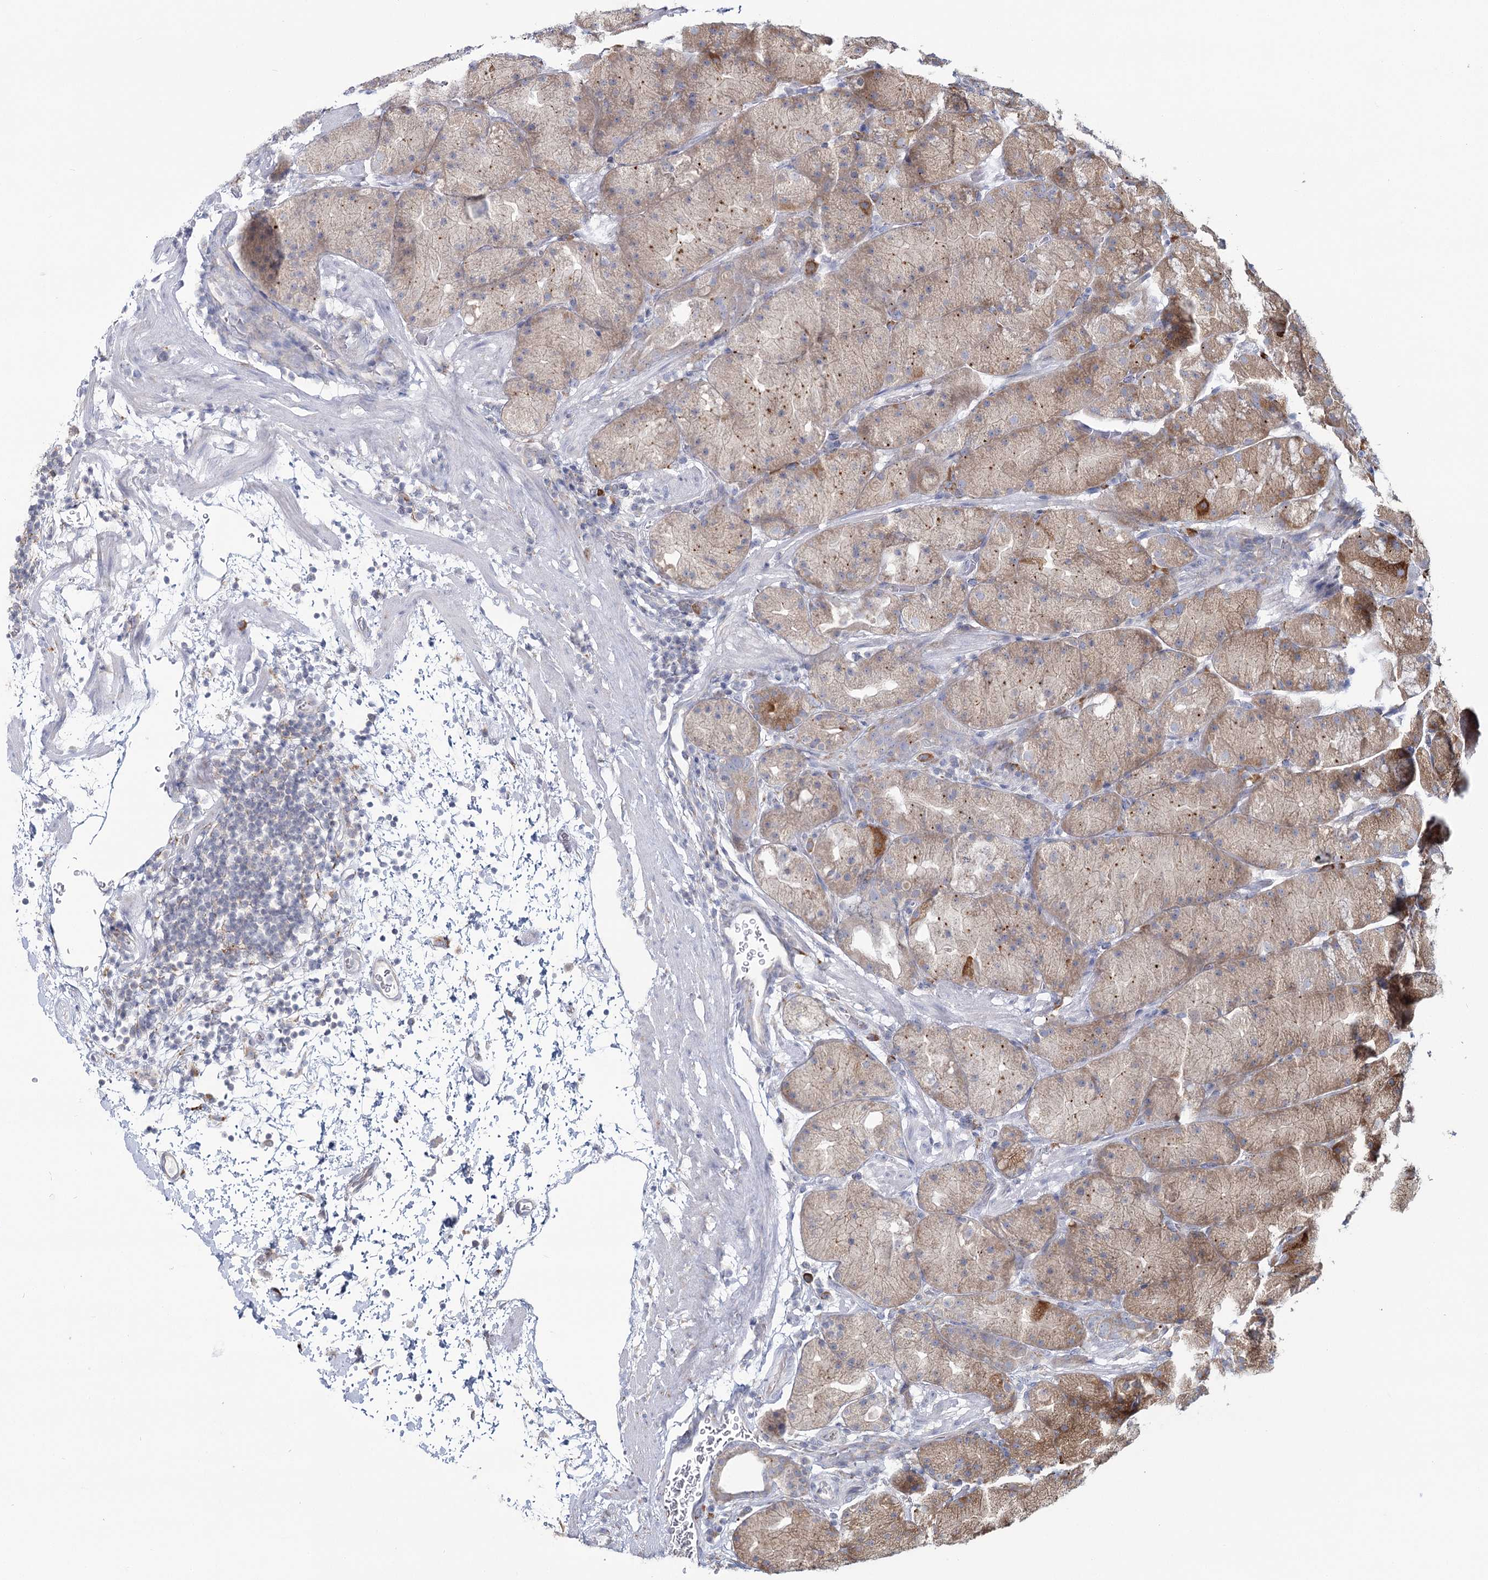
{"staining": {"intensity": "moderate", "quantity": ">75%", "location": "cytoplasmic/membranous"}, "tissue": "stomach", "cell_type": "Glandular cells", "image_type": "normal", "snomed": [{"axis": "morphology", "description": "Normal tissue, NOS"}, {"axis": "topography", "description": "Stomach, upper"}, {"axis": "topography", "description": "Stomach"}], "caption": "Protein analysis of benign stomach displays moderate cytoplasmic/membranous positivity in approximately >75% of glandular cells.", "gene": "POGLUT1", "patient": {"sex": "male", "age": 48}}